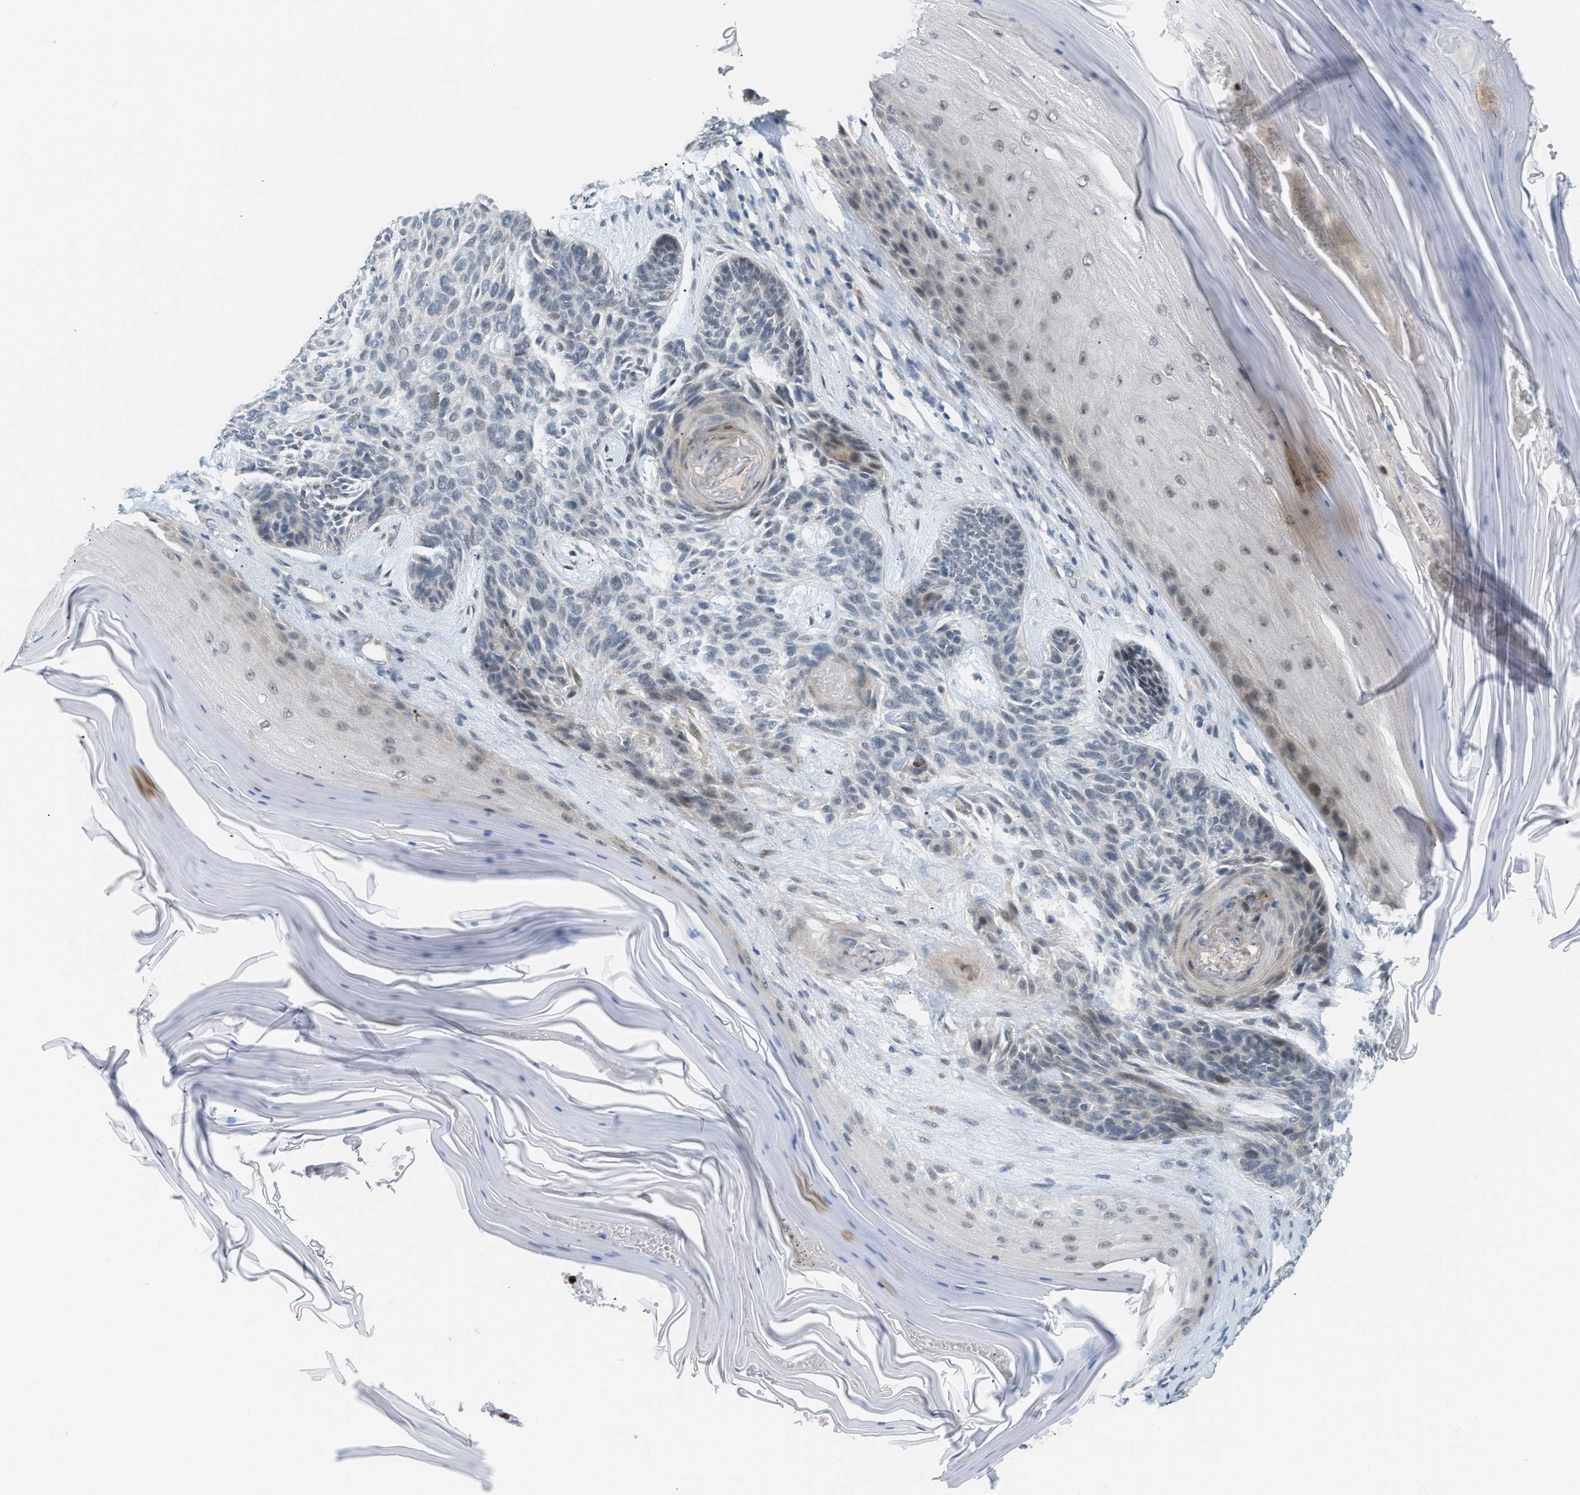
{"staining": {"intensity": "negative", "quantity": "none", "location": "none"}, "tissue": "skin cancer", "cell_type": "Tumor cells", "image_type": "cancer", "snomed": [{"axis": "morphology", "description": "Basal cell carcinoma"}, {"axis": "topography", "description": "Skin"}], "caption": "A micrograph of skin cancer (basal cell carcinoma) stained for a protein reveals no brown staining in tumor cells.", "gene": "ZNF408", "patient": {"sex": "male", "age": 55}}